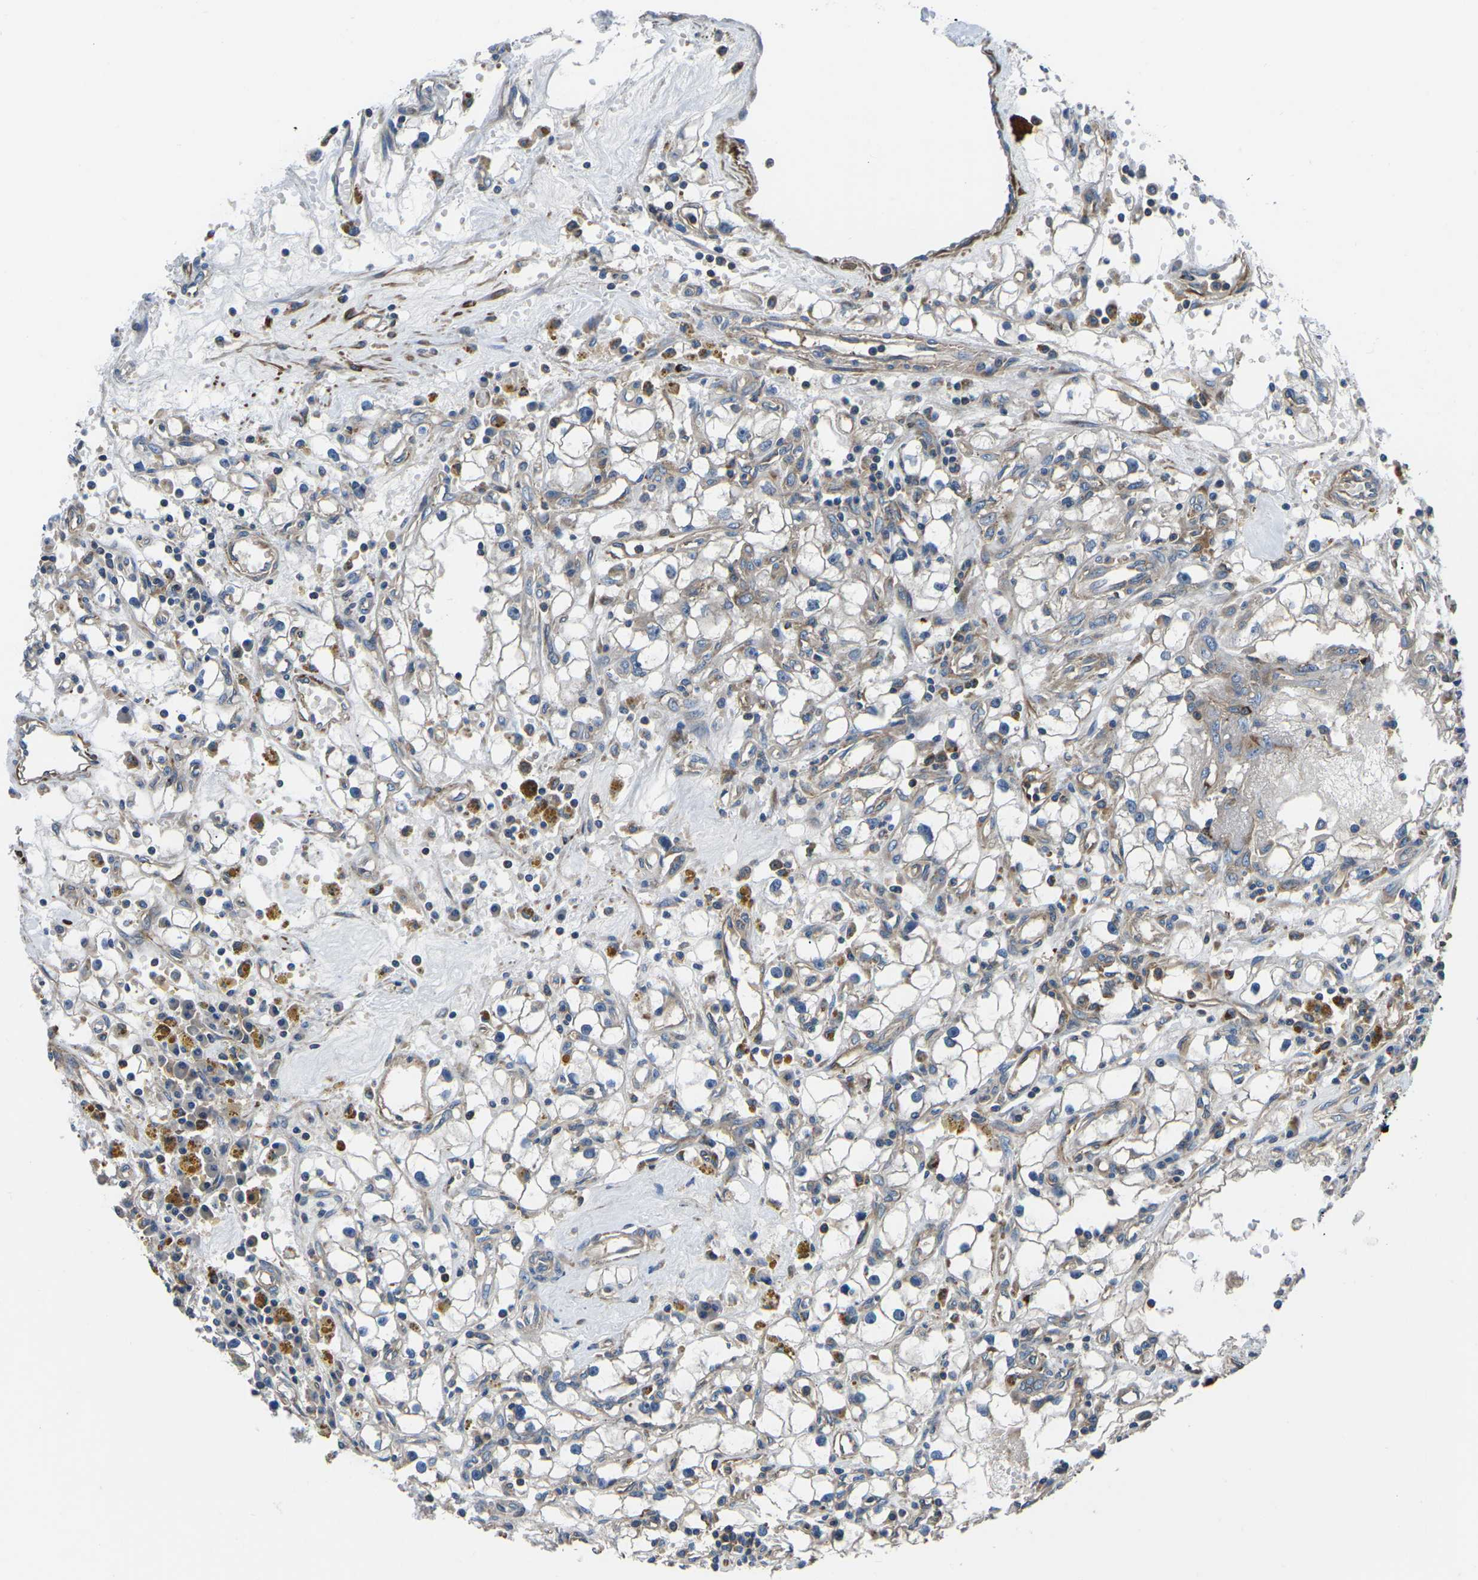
{"staining": {"intensity": "negative", "quantity": "none", "location": "none"}, "tissue": "renal cancer", "cell_type": "Tumor cells", "image_type": "cancer", "snomed": [{"axis": "morphology", "description": "Adenocarcinoma, NOS"}, {"axis": "topography", "description": "Kidney"}], "caption": "Human renal adenocarcinoma stained for a protein using immunohistochemistry shows no positivity in tumor cells.", "gene": "KCNJ15", "patient": {"sex": "male", "age": 56}}